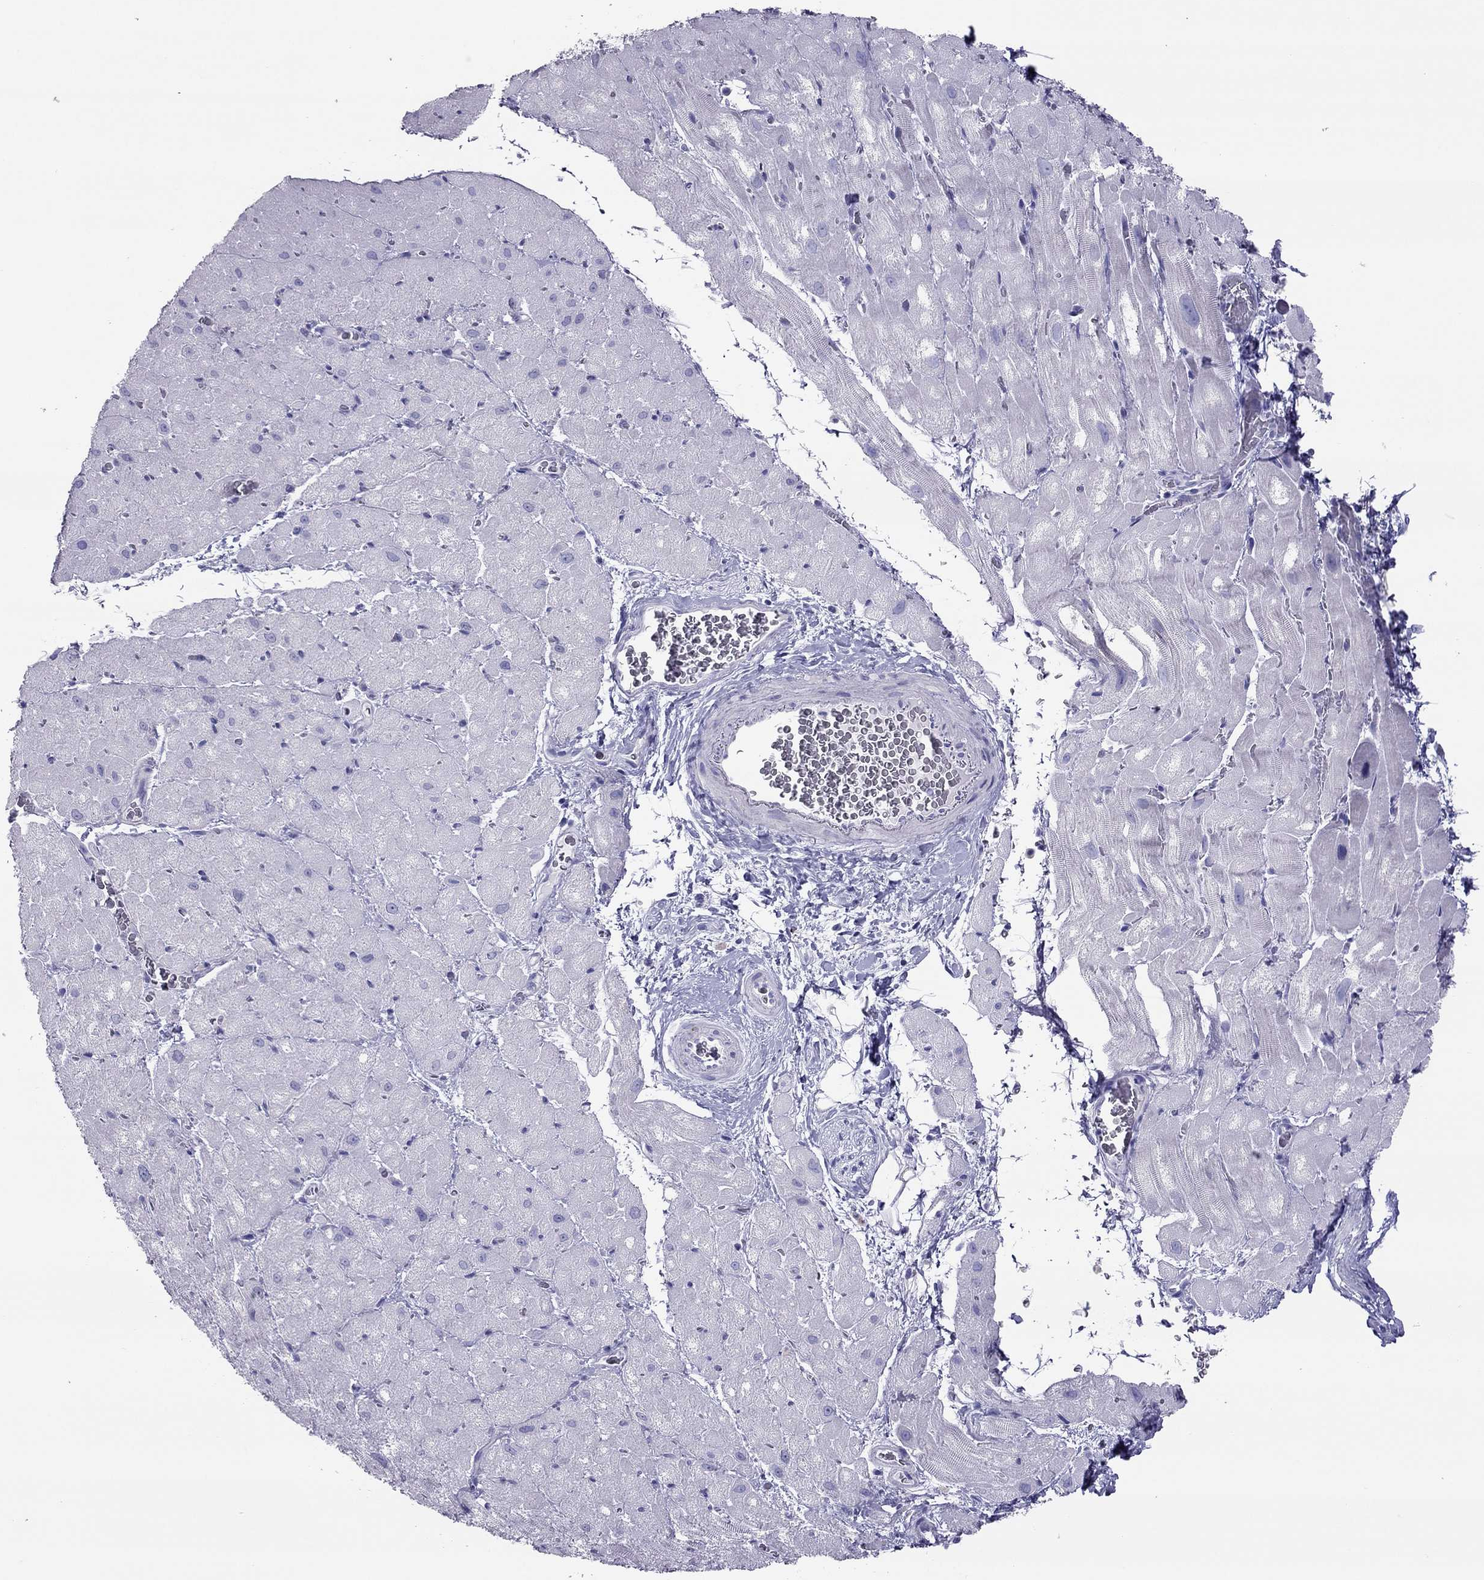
{"staining": {"intensity": "negative", "quantity": "none", "location": "none"}, "tissue": "heart muscle", "cell_type": "Cardiomyocytes", "image_type": "normal", "snomed": [{"axis": "morphology", "description": "Normal tissue, NOS"}, {"axis": "topography", "description": "Heart"}], "caption": "The photomicrograph reveals no significant expression in cardiomyocytes of heart muscle.", "gene": "MAEL", "patient": {"sex": "male", "age": 61}}